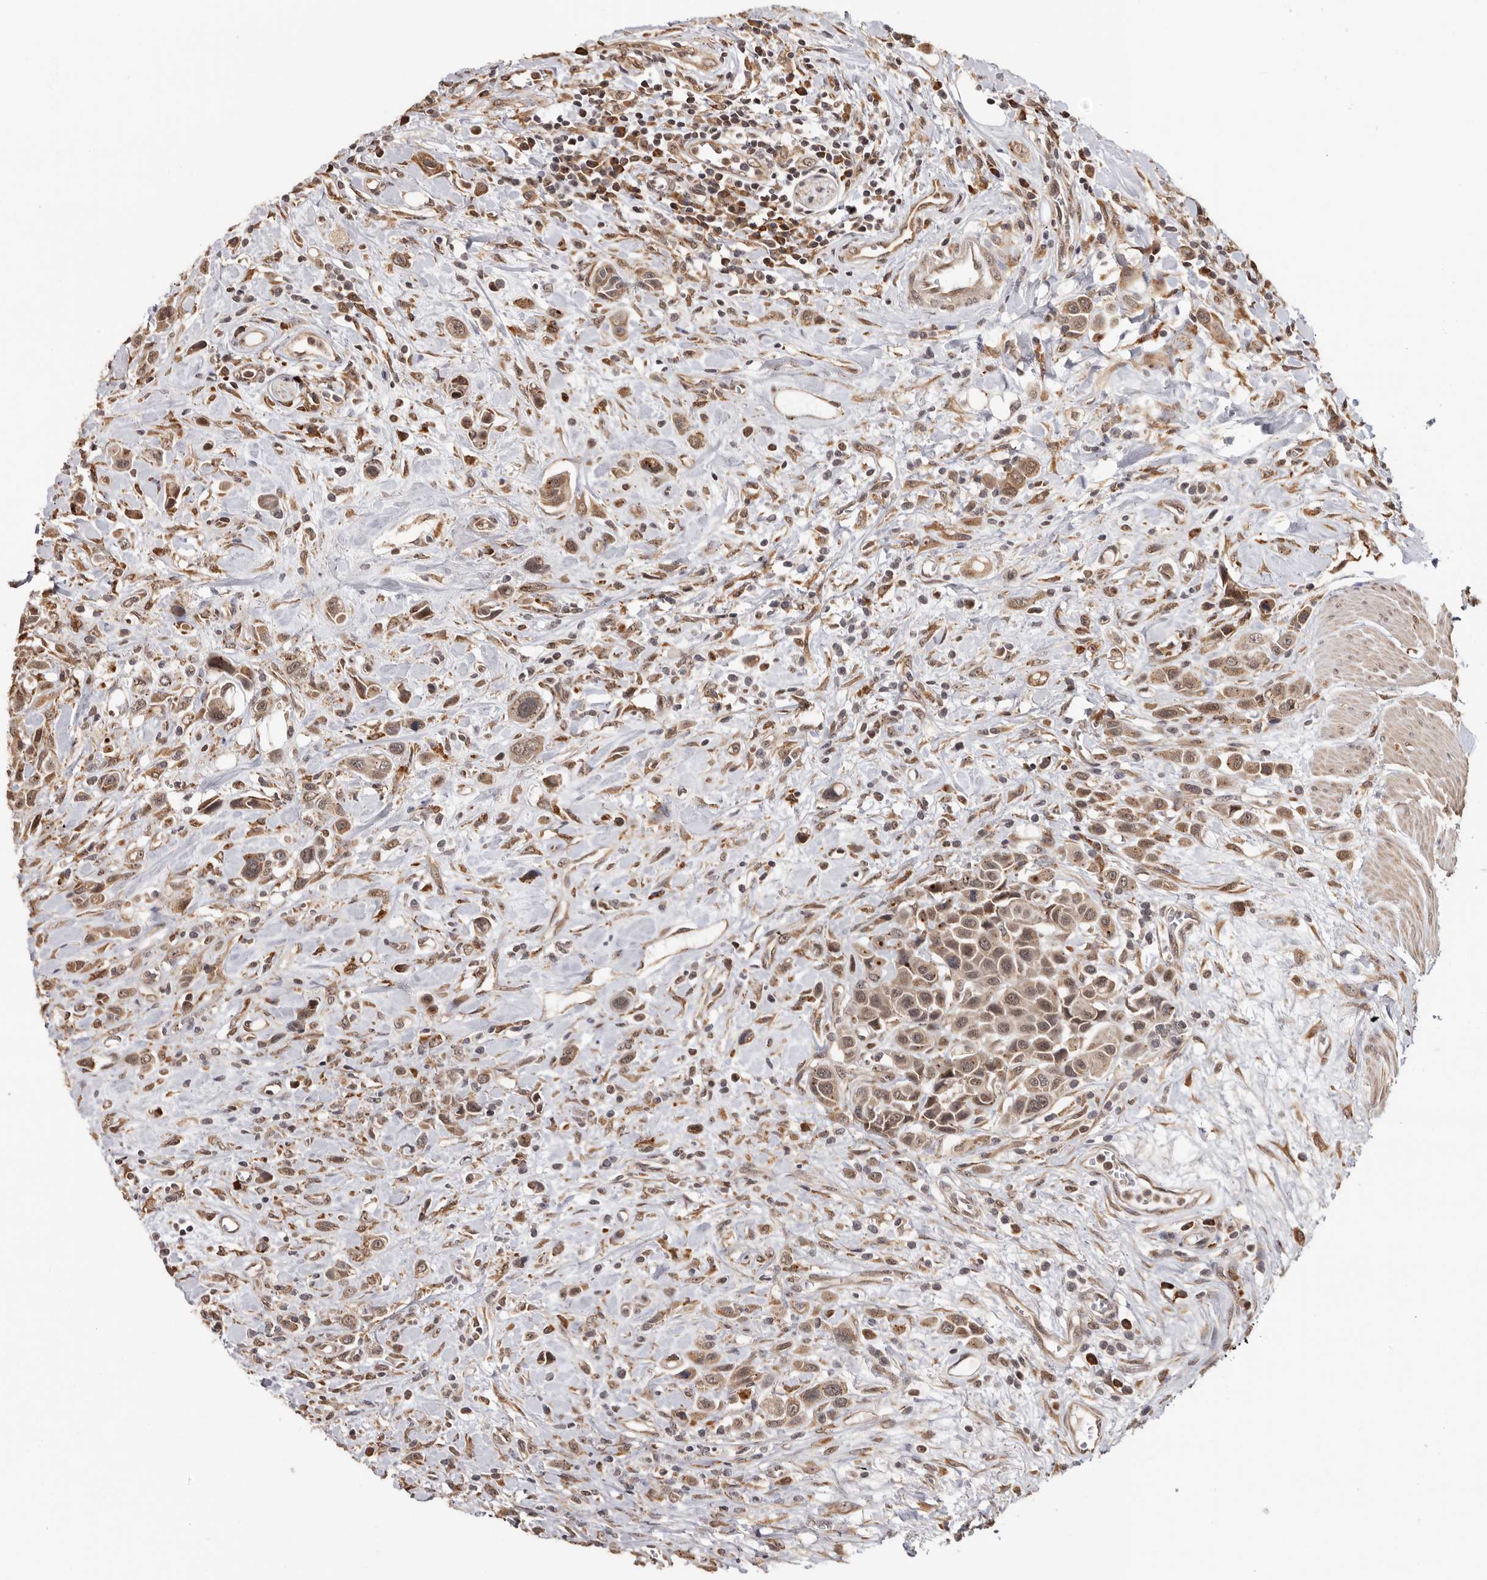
{"staining": {"intensity": "moderate", "quantity": ">75%", "location": "cytoplasmic/membranous,nuclear"}, "tissue": "urothelial cancer", "cell_type": "Tumor cells", "image_type": "cancer", "snomed": [{"axis": "morphology", "description": "Urothelial carcinoma, High grade"}, {"axis": "topography", "description": "Urinary bladder"}], "caption": "Immunohistochemical staining of urothelial cancer reveals medium levels of moderate cytoplasmic/membranous and nuclear positivity in approximately >75% of tumor cells.", "gene": "ZNF83", "patient": {"sex": "male", "age": 50}}